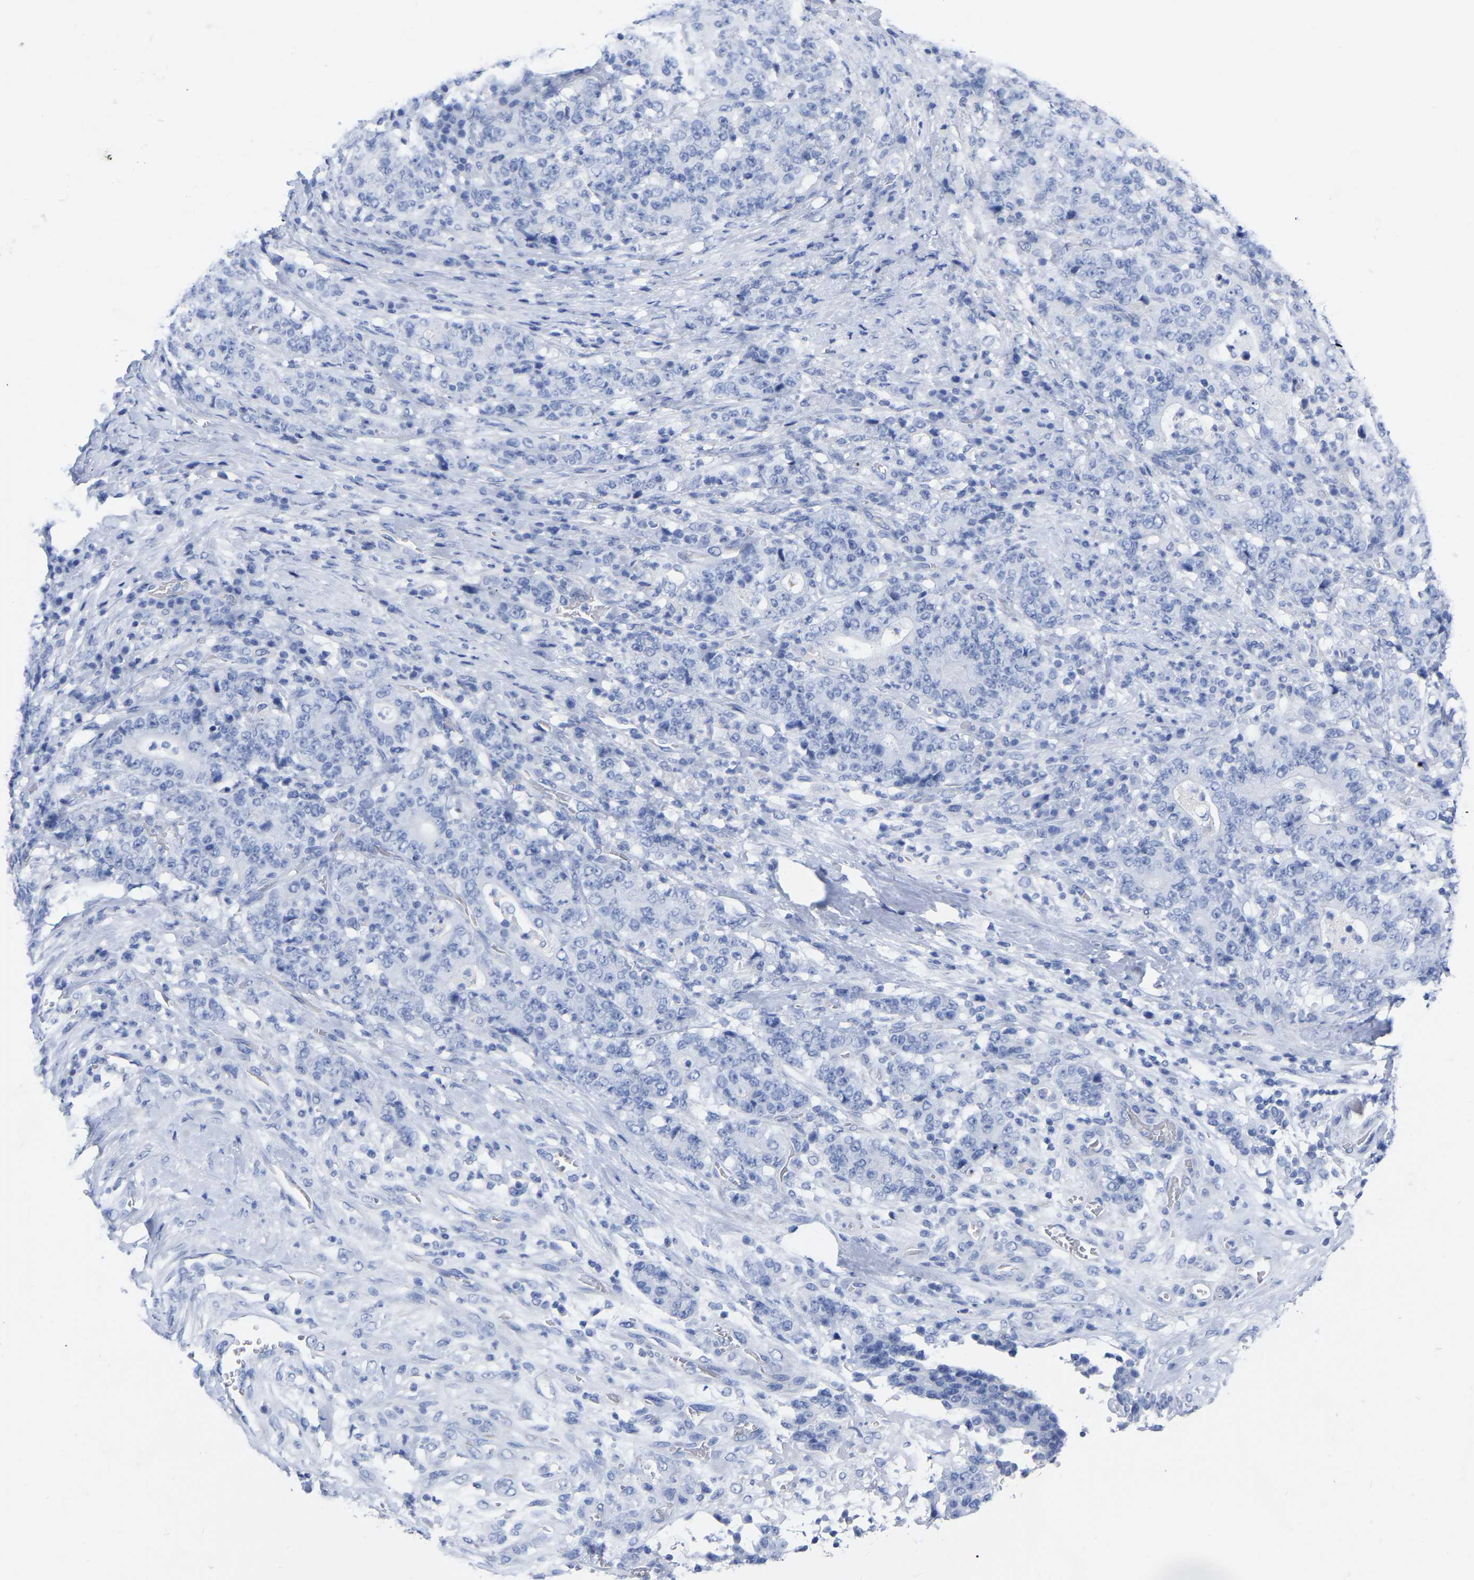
{"staining": {"intensity": "negative", "quantity": "none", "location": "none"}, "tissue": "stomach cancer", "cell_type": "Tumor cells", "image_type": "cancer", "snomed": [{"axis": "morphology", "description": "Normal tissue, NOS"}, {"axis": "morphology", "description": "Adenocarcinoma, NOS"}, {"axis": "topography", "description": "Stomach, upper"}, {"axis": "topography", "description": "Stomach"}], "caption": "The micrograph displays no staining of tumor cells in stomach cancer.", "gene": "ZNF629", "patient": {"sex": "male", "age": 59}}